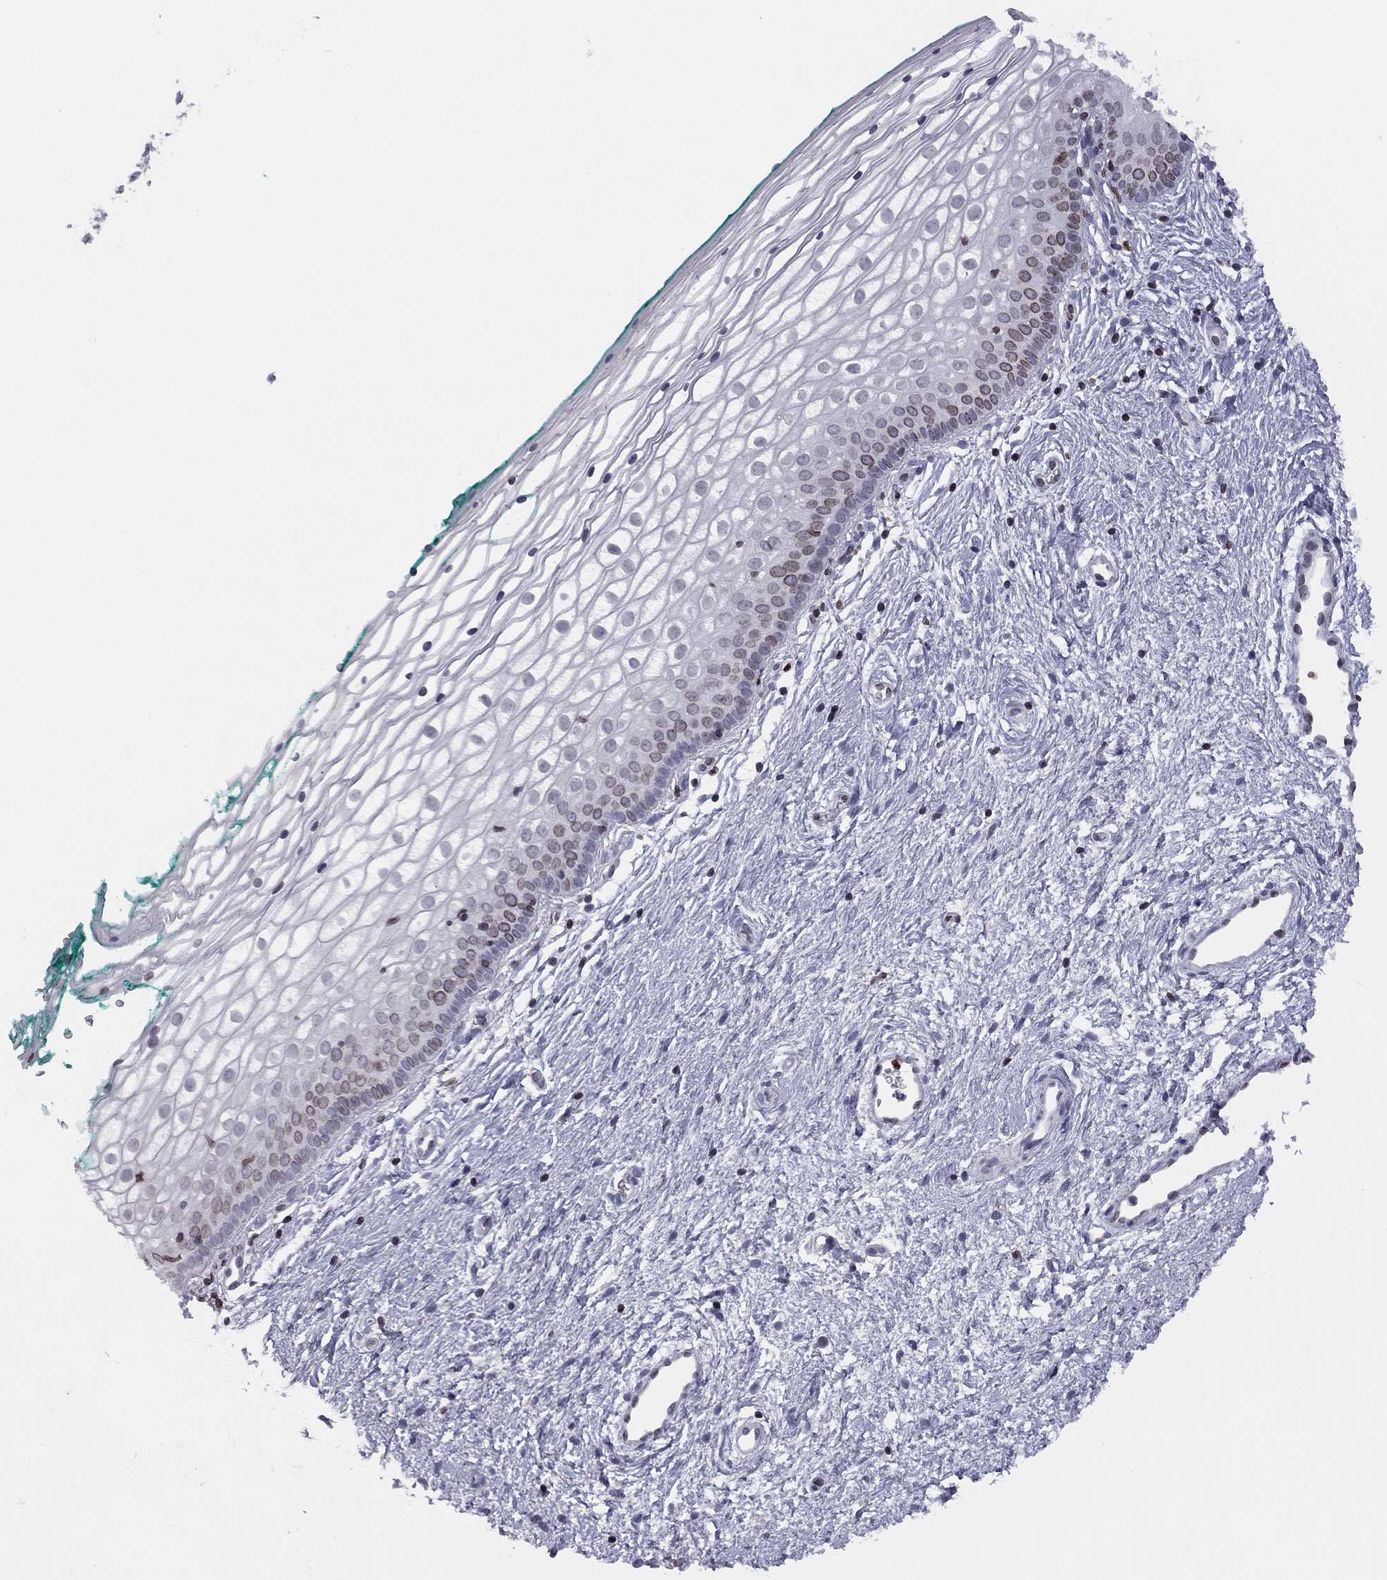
{"staining": {"intensity": "moderate", "quantity": "<25%", "location": "cytoplasmic/membranous,nuclear"}, "tissue": "vagina", "cell_type": "Squamous epithelial cells", "image_type": "normal", "snomed": [{"axis": "morphology", "description": "Normal tissue, NOS"}, {"axis": "topography", "description": "Vagina"}], "caption": "Immunohistochemical staining of benign human vagina exhibits moderate cytoplasmic/membranous,nuclear protein positivity in about <25% of squamous epithelial cells.", "gene": "ESPL1", "patient": {"sex": "female", "age": 36}}